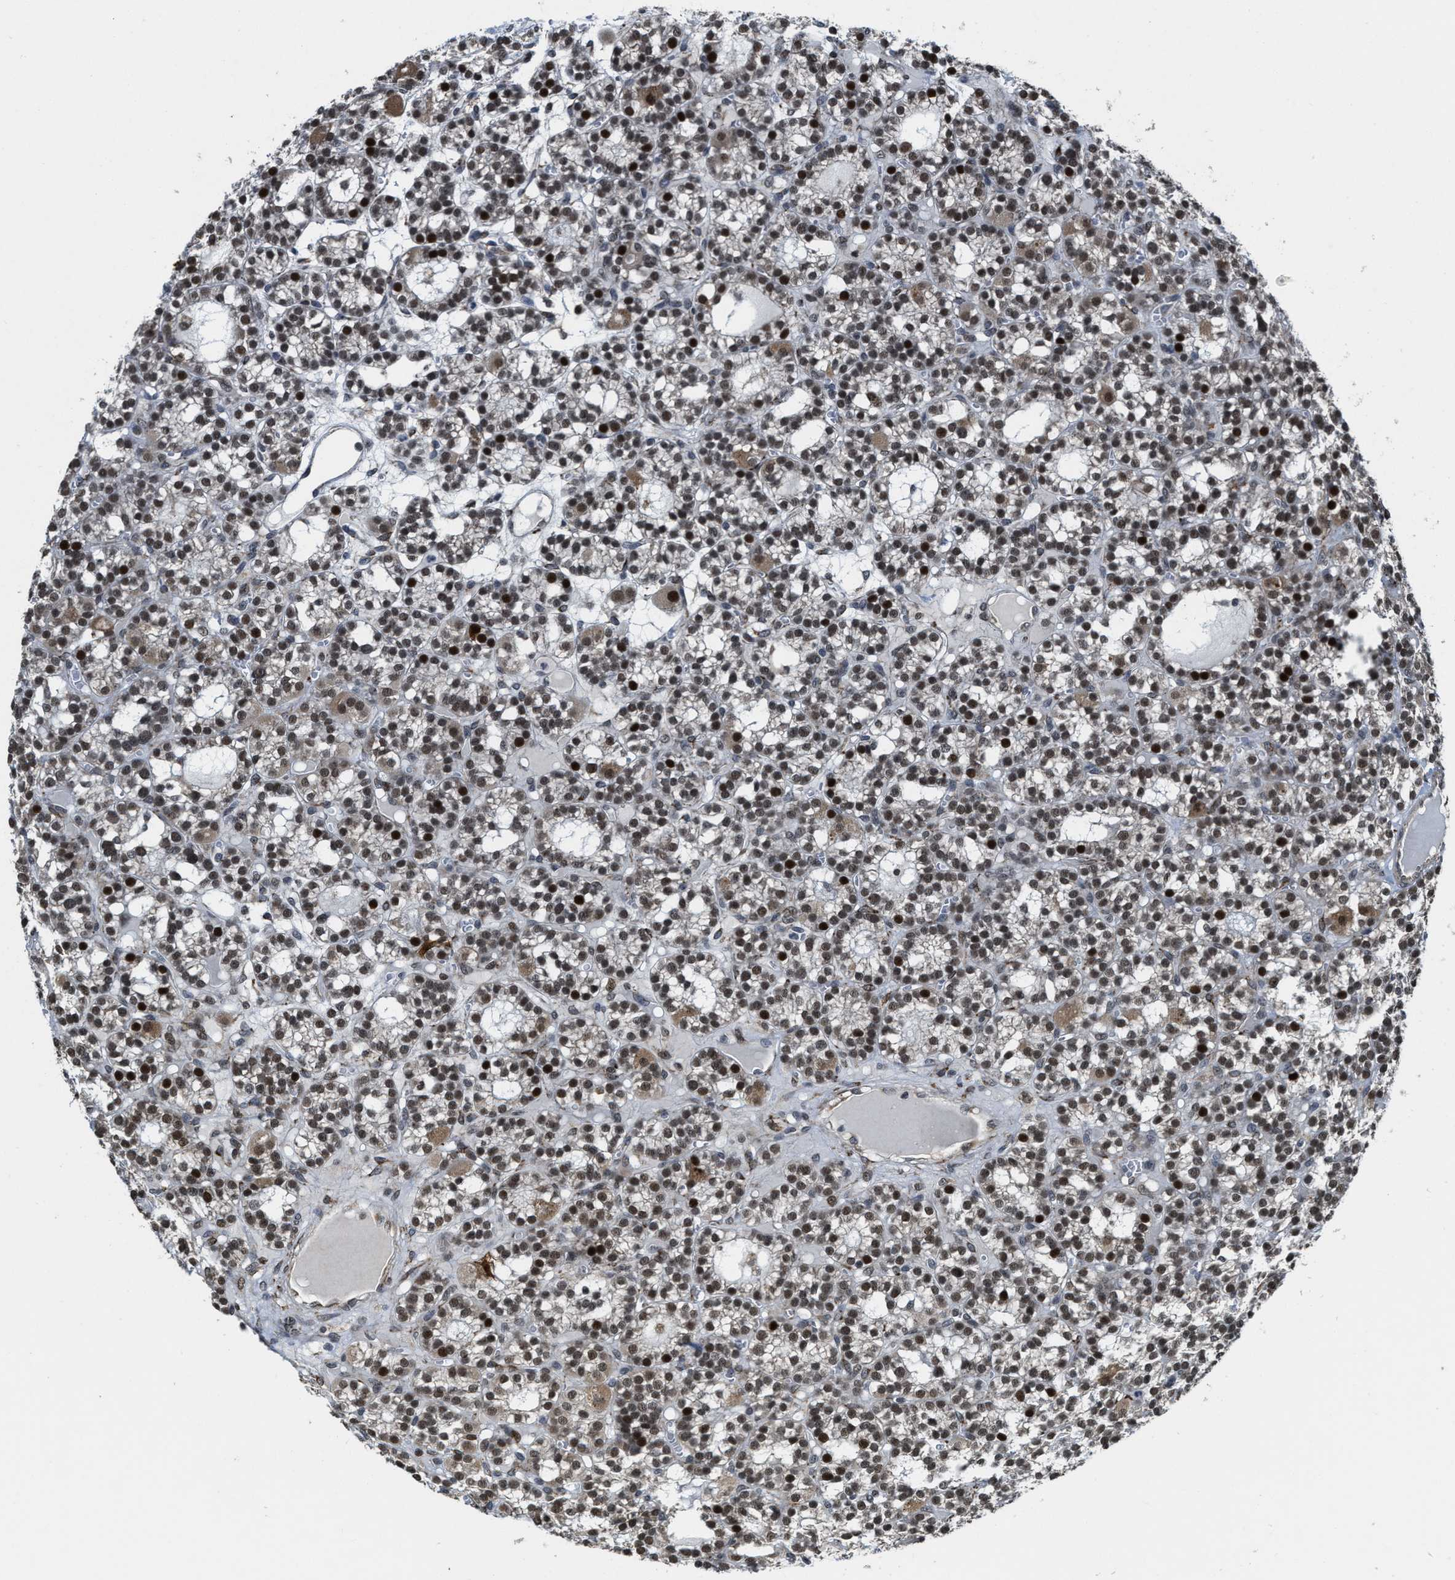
{"staining": {"intensity": "moderate", "quantity": ">75%", "location": "nuclear"}, "tissue": "parathyroid gland", "cell_type": "Glandular cells", "image_type": "normal", "snomed": [{"axis": "morphology", "description": "Normal tissue, NOS"}, {"axis": "morphology", "description": "Adenoma, NOS"}, {"axis": "topography", "description": "Parathyroid gland"}], "caption": "Brown immunohistochemical staining in unremarkable parathyroid gland reveals moderate nuclear staining in about >75% of glandular cells.", "gene": "ZNF250", "patient": {"sex": "female", "age": 58}}